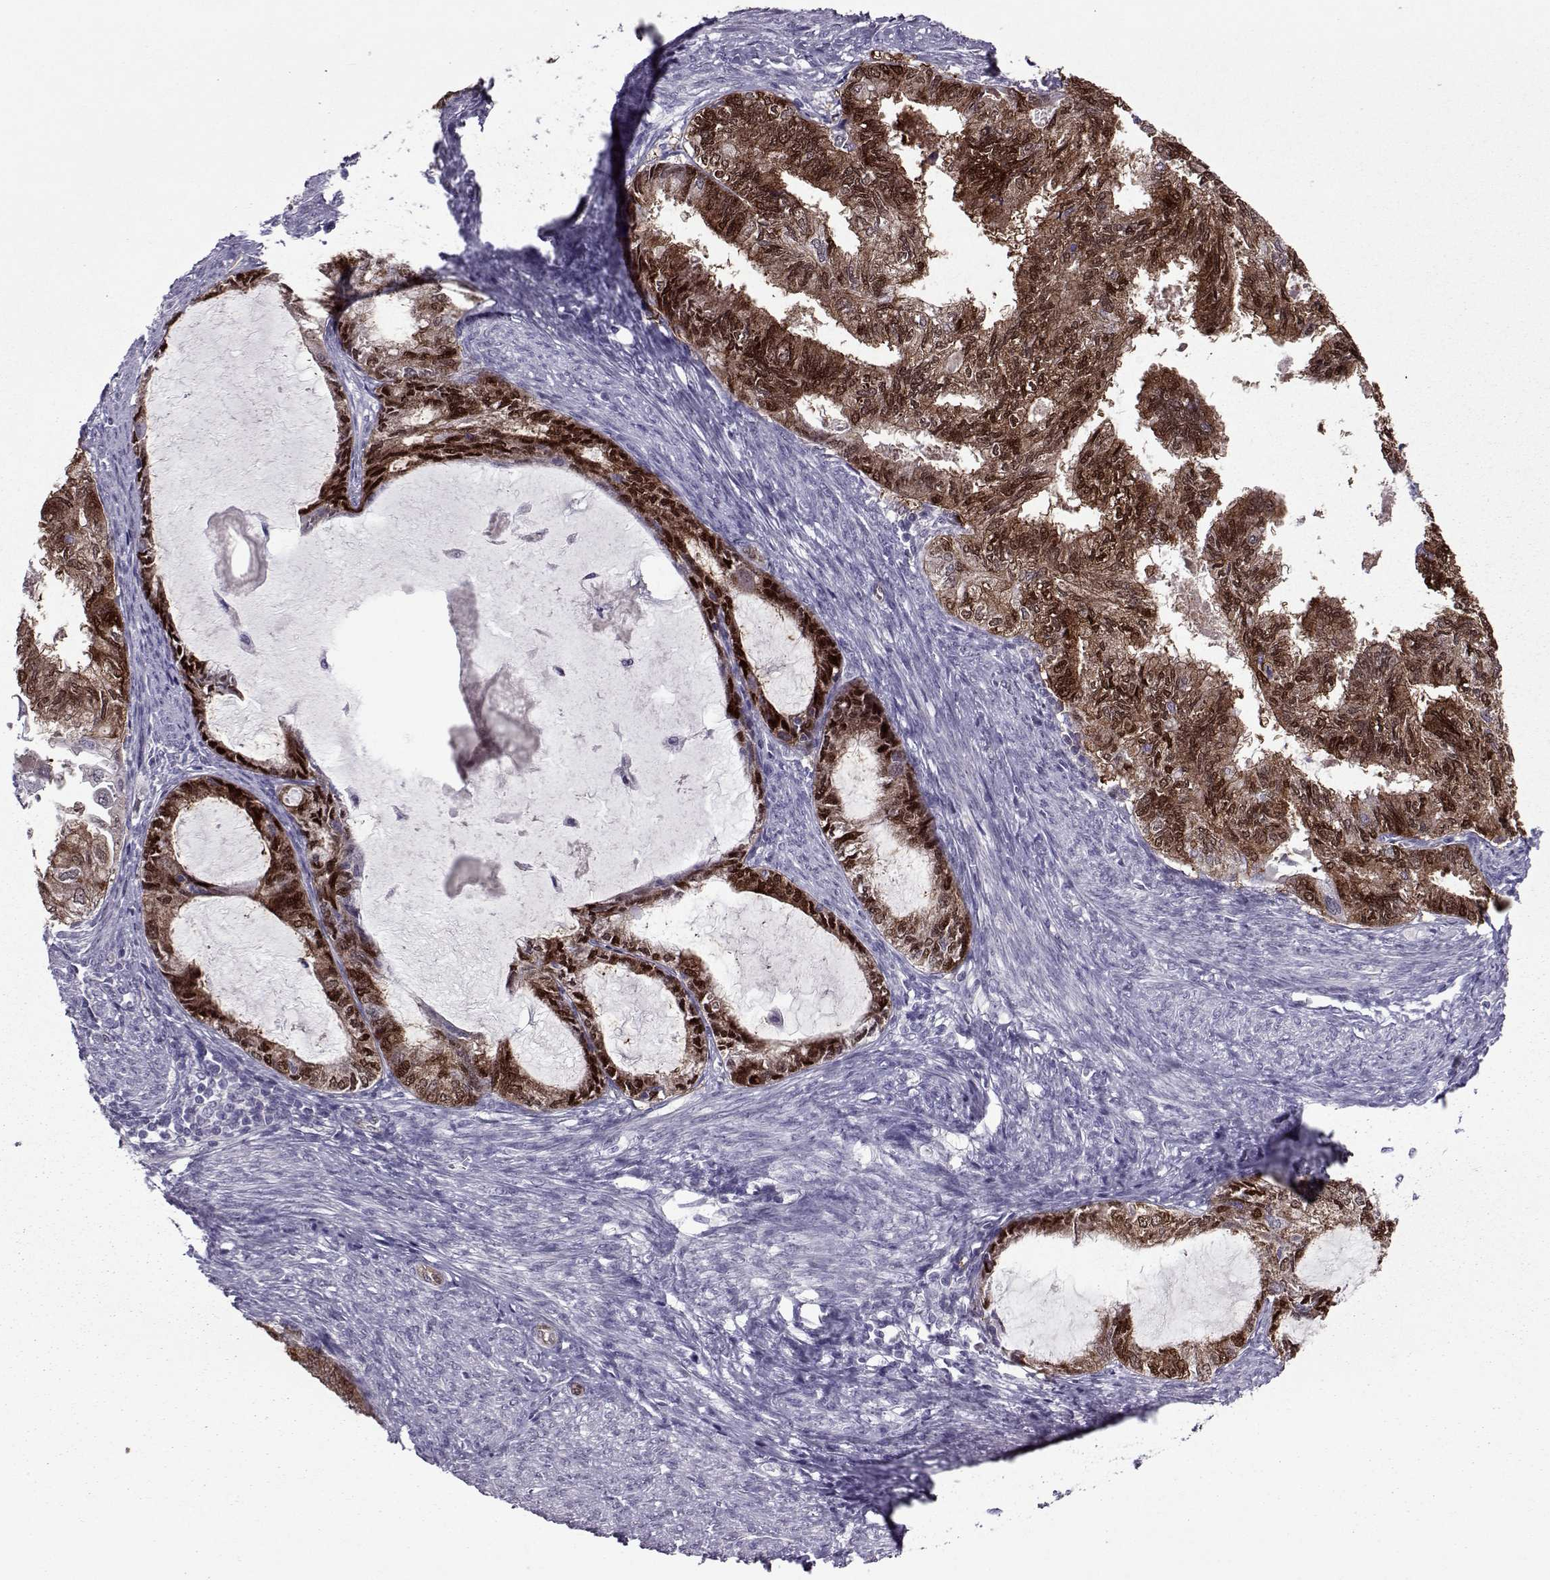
{"staining": {"intensity": "weak", "quantity": "25%-75%", "location": "cytoplasmic/membranous,nuclear"}, "tissue": "endometrial cancer", "cell_type": "Tumor cells", "image_type": "cancer", "snomed": [{"axis": "morphology", "description": "Adenocarcinoma, NOS"}, {"axis": "topography", "description": "Endometrium"}], "caption": "Weak cytoplasmic/membranous and nuclear positivity for a protein is identified in approximately 25%-75% of tumor cells of endometrial adenocarcinoma using immunohistochemistry.", "gene": "ASRGL1", "patient": {"sex": "female", "age": 86}}